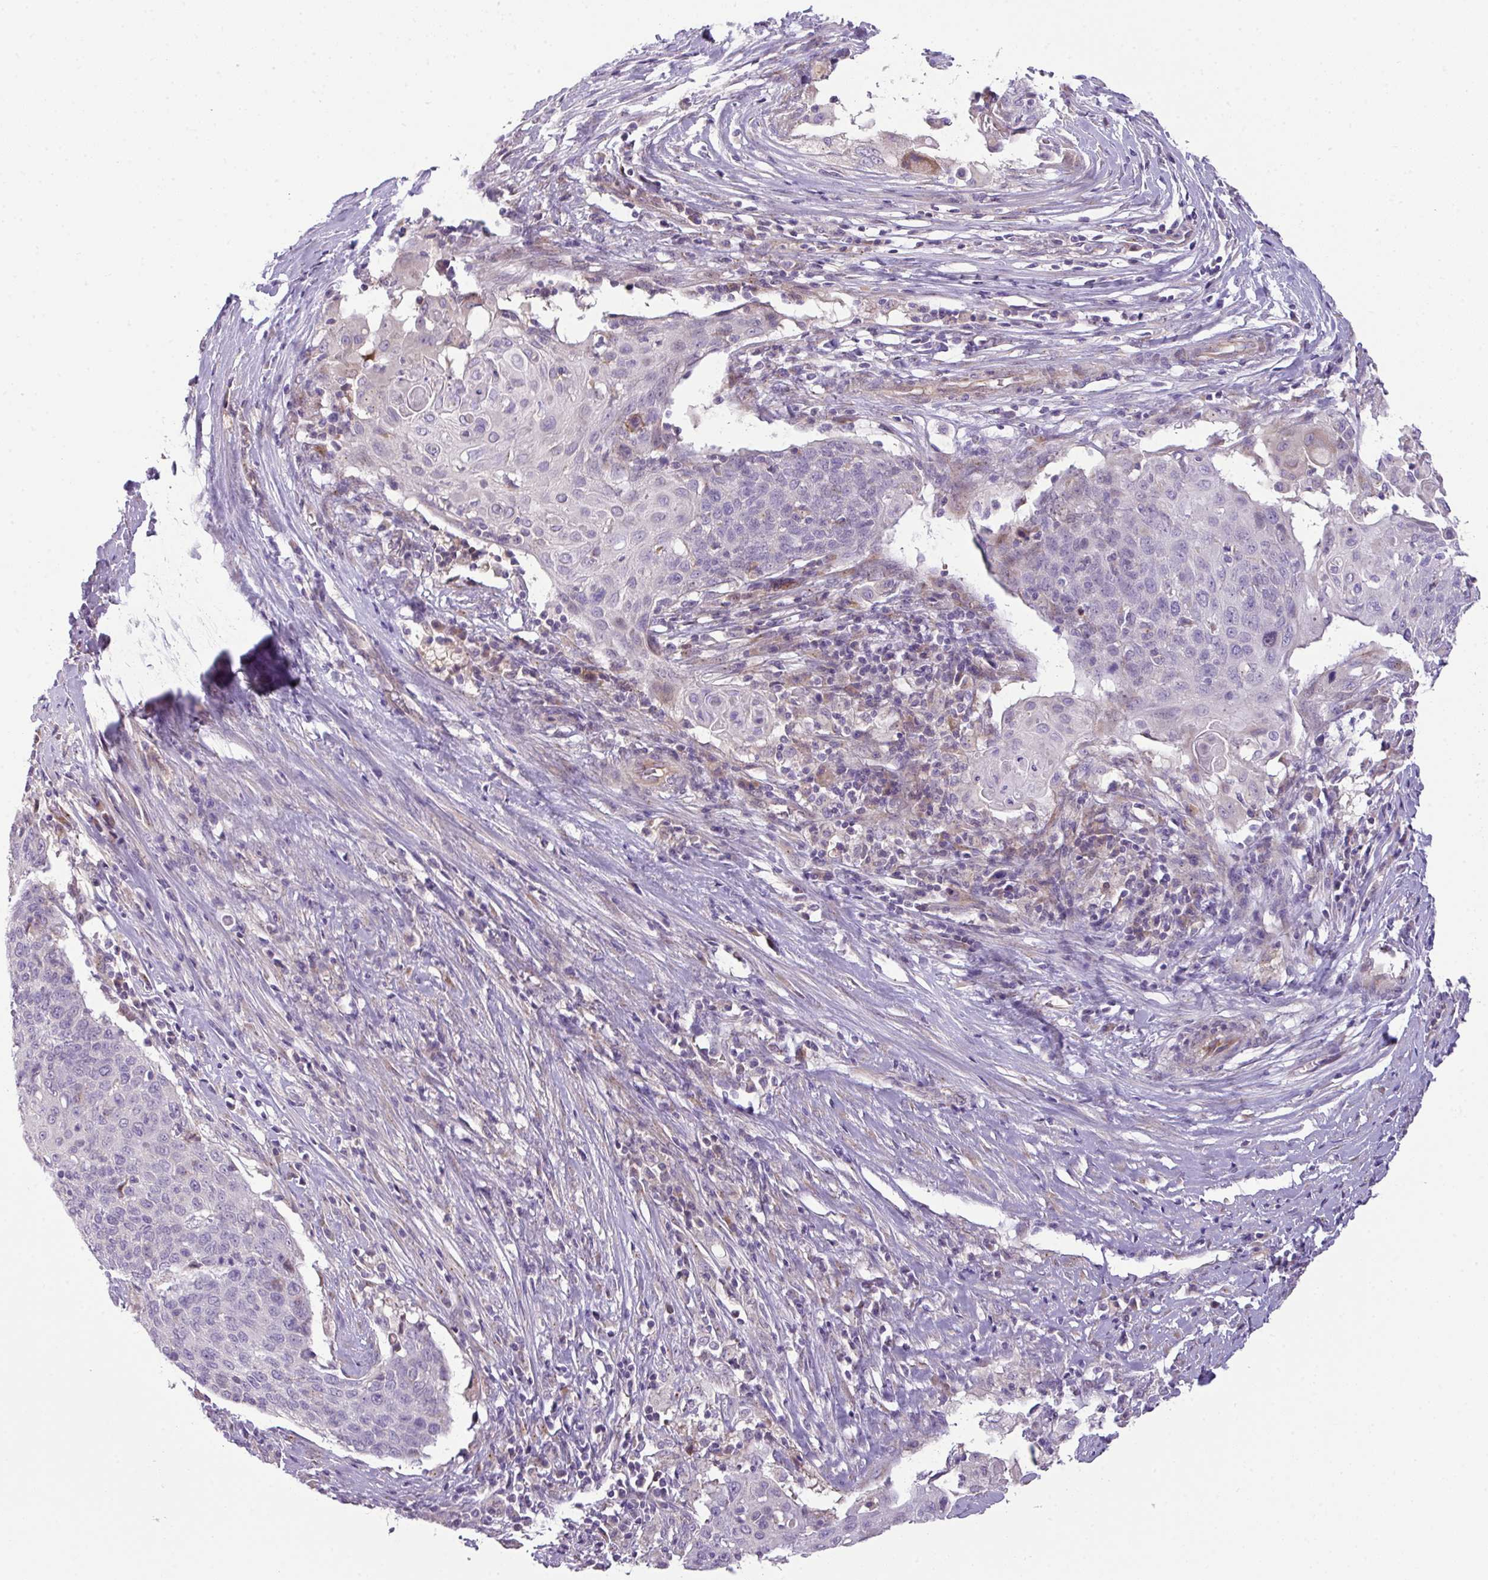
{"staining": {"intensity": "negative", "quantity": "none", "location": "none"}, "tissue": "cervical cancer", "cell_type": "Tumor cells", "image_type": "cancer", "snomed": [{"axis": "morphology", "description": "Squamous cell carcinoma, NOS"}, {"axis": "topography", "description": "Cervix"}], "caption": "Tumor cells show no significant protein staining in cervical squamous cell carcinoma.", "gene": "PIK3R5", "patient": {"sex": "female", "age": 39}}